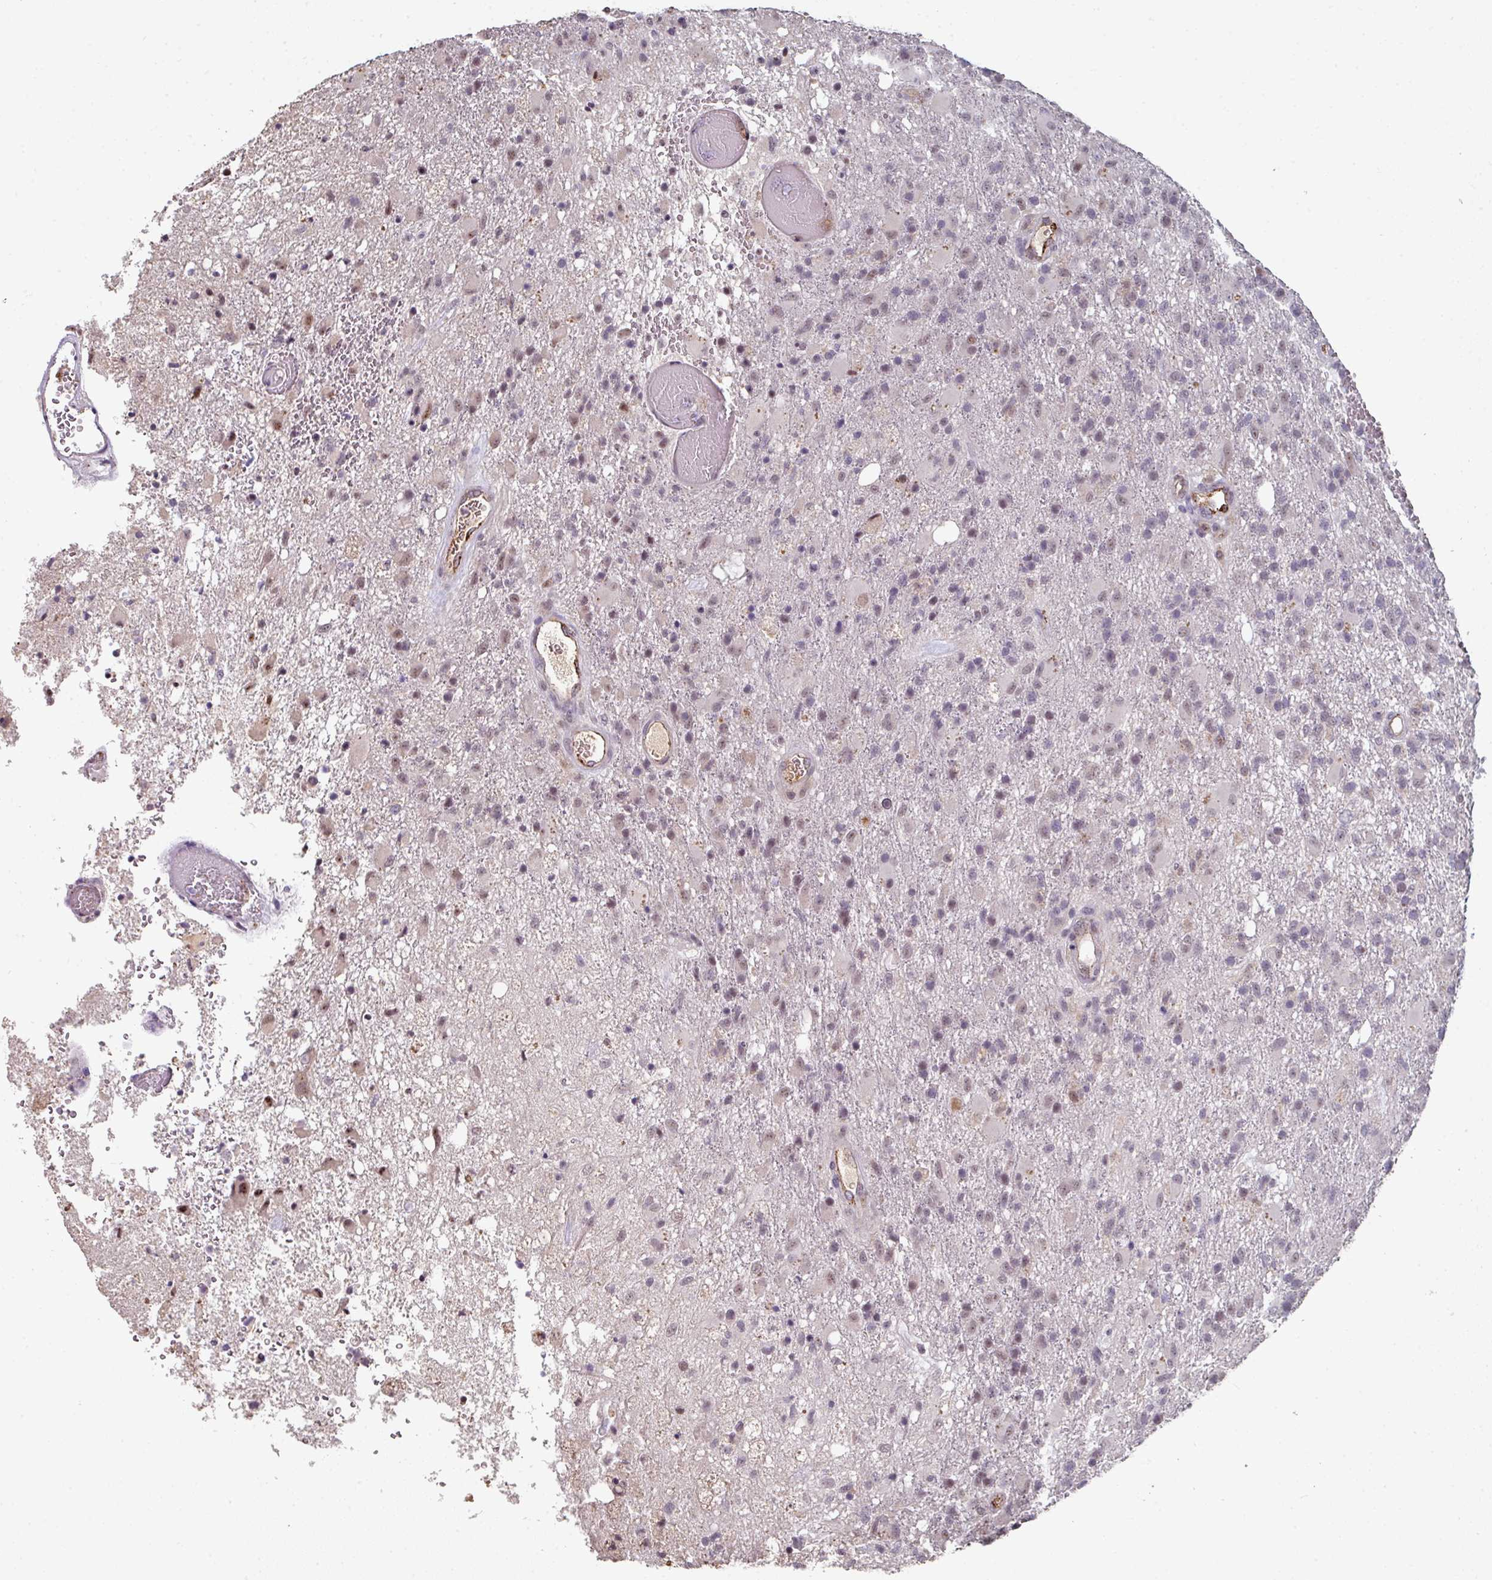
{"staining": {"intensity": "moderate", "quantity": "<25%", "location": "nuclear"}, "tissue": "glioma", "cell_type": "Tumor cells", "image_type": "cancer", "snomed": [{"axis": "morphology", "description": "Glioma, malignant, High grade"}, {"axis": "topography", "description": "Brain"}], "caption": "Immunohistochemistry staining of glioma, which demonstrates low levels of moderate nuclear expression in approximately <25% of tumor cells indicating moderate nuclear protein expression. The staining was performed using DAB (brown) for protein detection and nuclei were counterstained in hematoxylin (blue).", "gene": "SIDT2", "patient": {"sex": "female", "age": 74}}